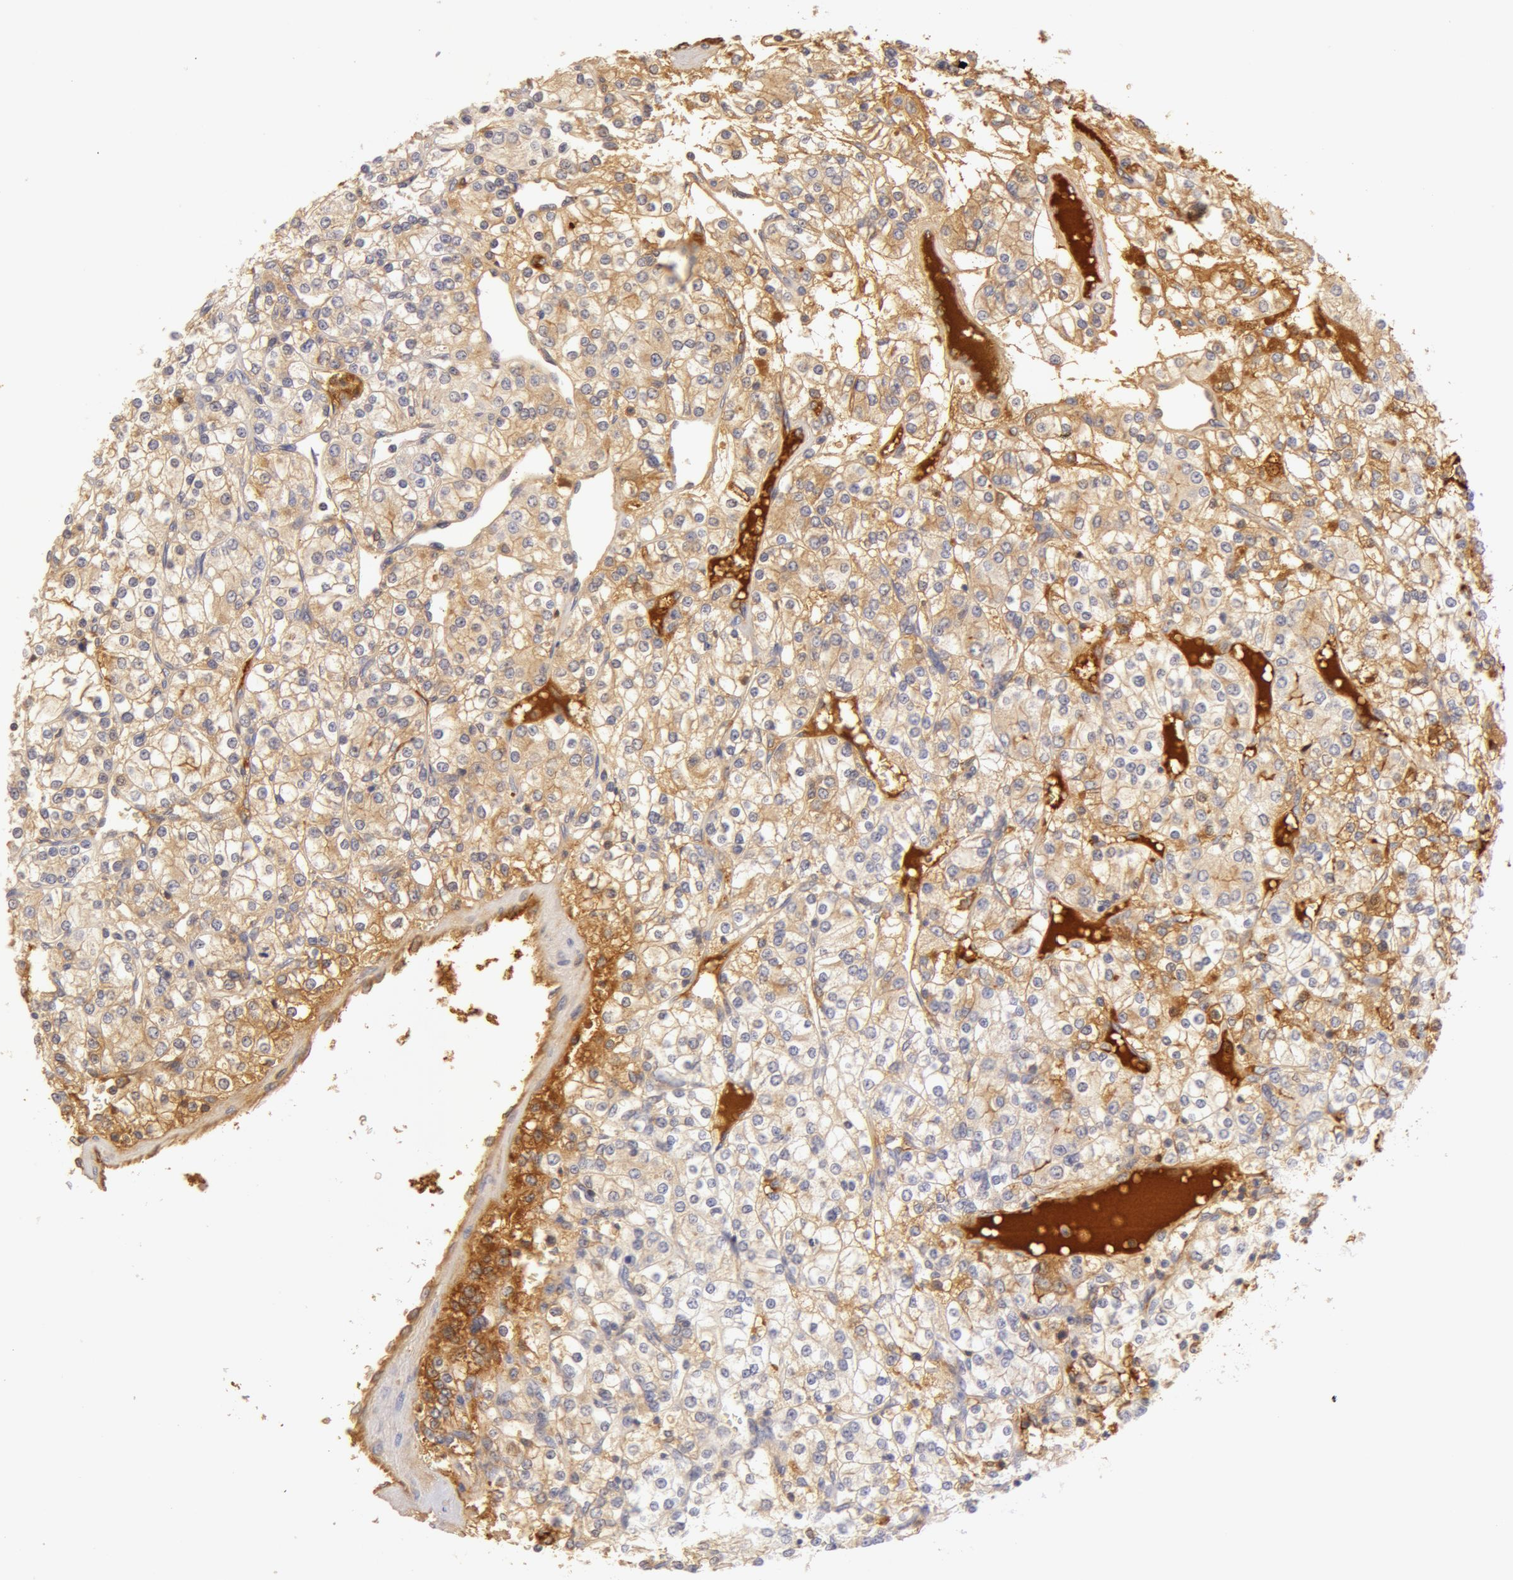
{"staining": {"intensity": "negative", "quantity": "none", "location": "none"}, "tissue": "renal cancer", "cell_type": "Tumor cells", "image_type": "cancer", "snomed": [{"axis": "morphology", "description": "Adenocarcinoma, NOS"}, {"axis": "topography", "description": "Kidney"}], "caption": "The image exhibits no significant staining in tumor cells of renal adenocarcinoma.", "gene": "AHSG", "patient": {"sex": "female", "age": 62}}